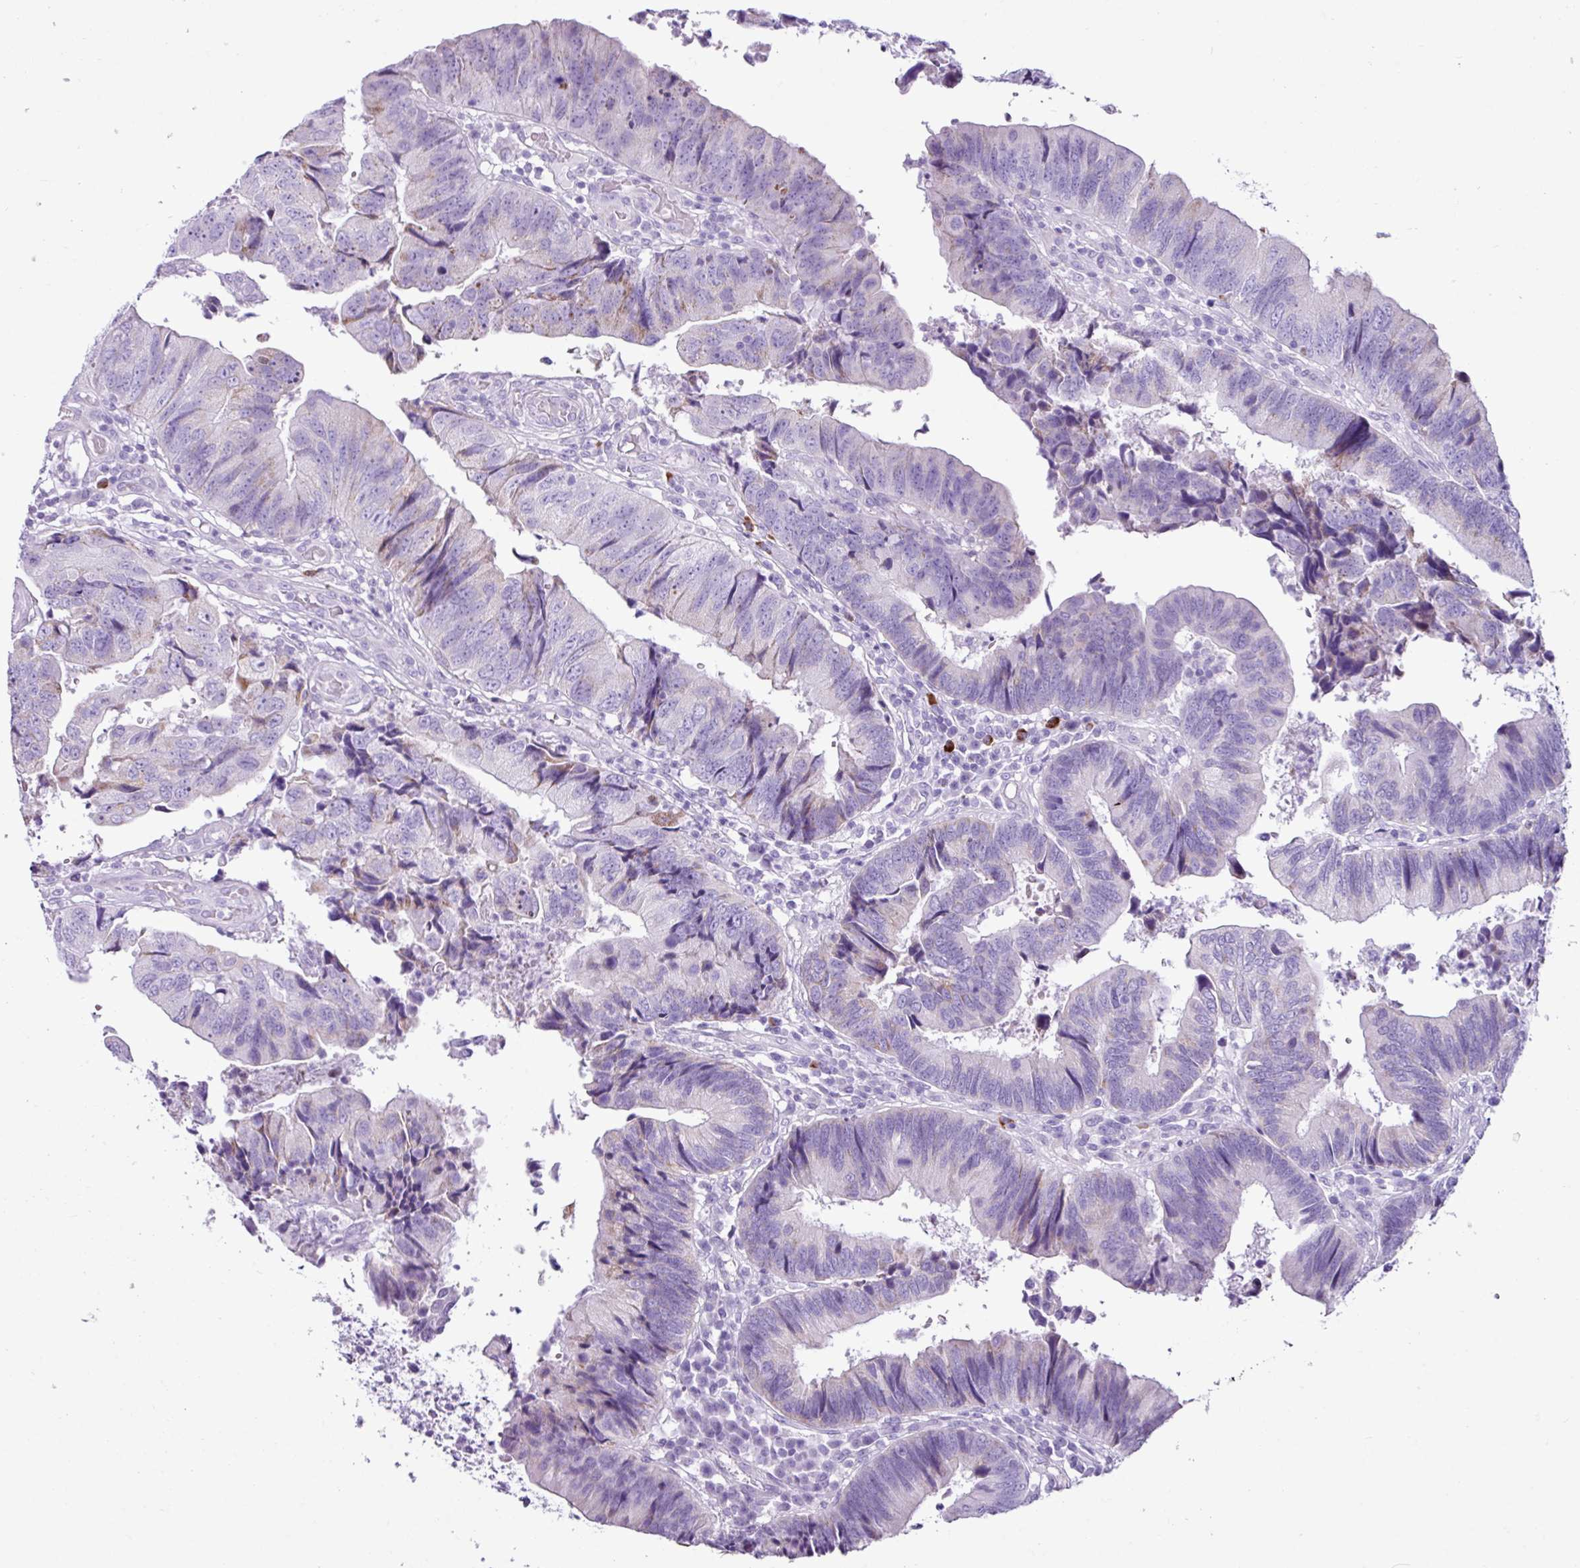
{"staining": {"intensity": "negative", "quantity": "none", "location": "none"}, "tissue": "colorectal cancer", "cell_type": "Tumor cells", "image_type": "cancer", "snomed": [{"axis": "morphology", "description": "Adenocarcinoma, NOS"}, {"axis": "topography", "description": "Colon"}], "caption": "Immunohistochemical staining of human colorectal cancer reveals no significant staining in tumor cells. (DAB (3,3'-diaminobenzidine) IHC with hematoxylin counter stain).", "gene": "LILRB4", "patient": {"sex": "female", "age": 67}}